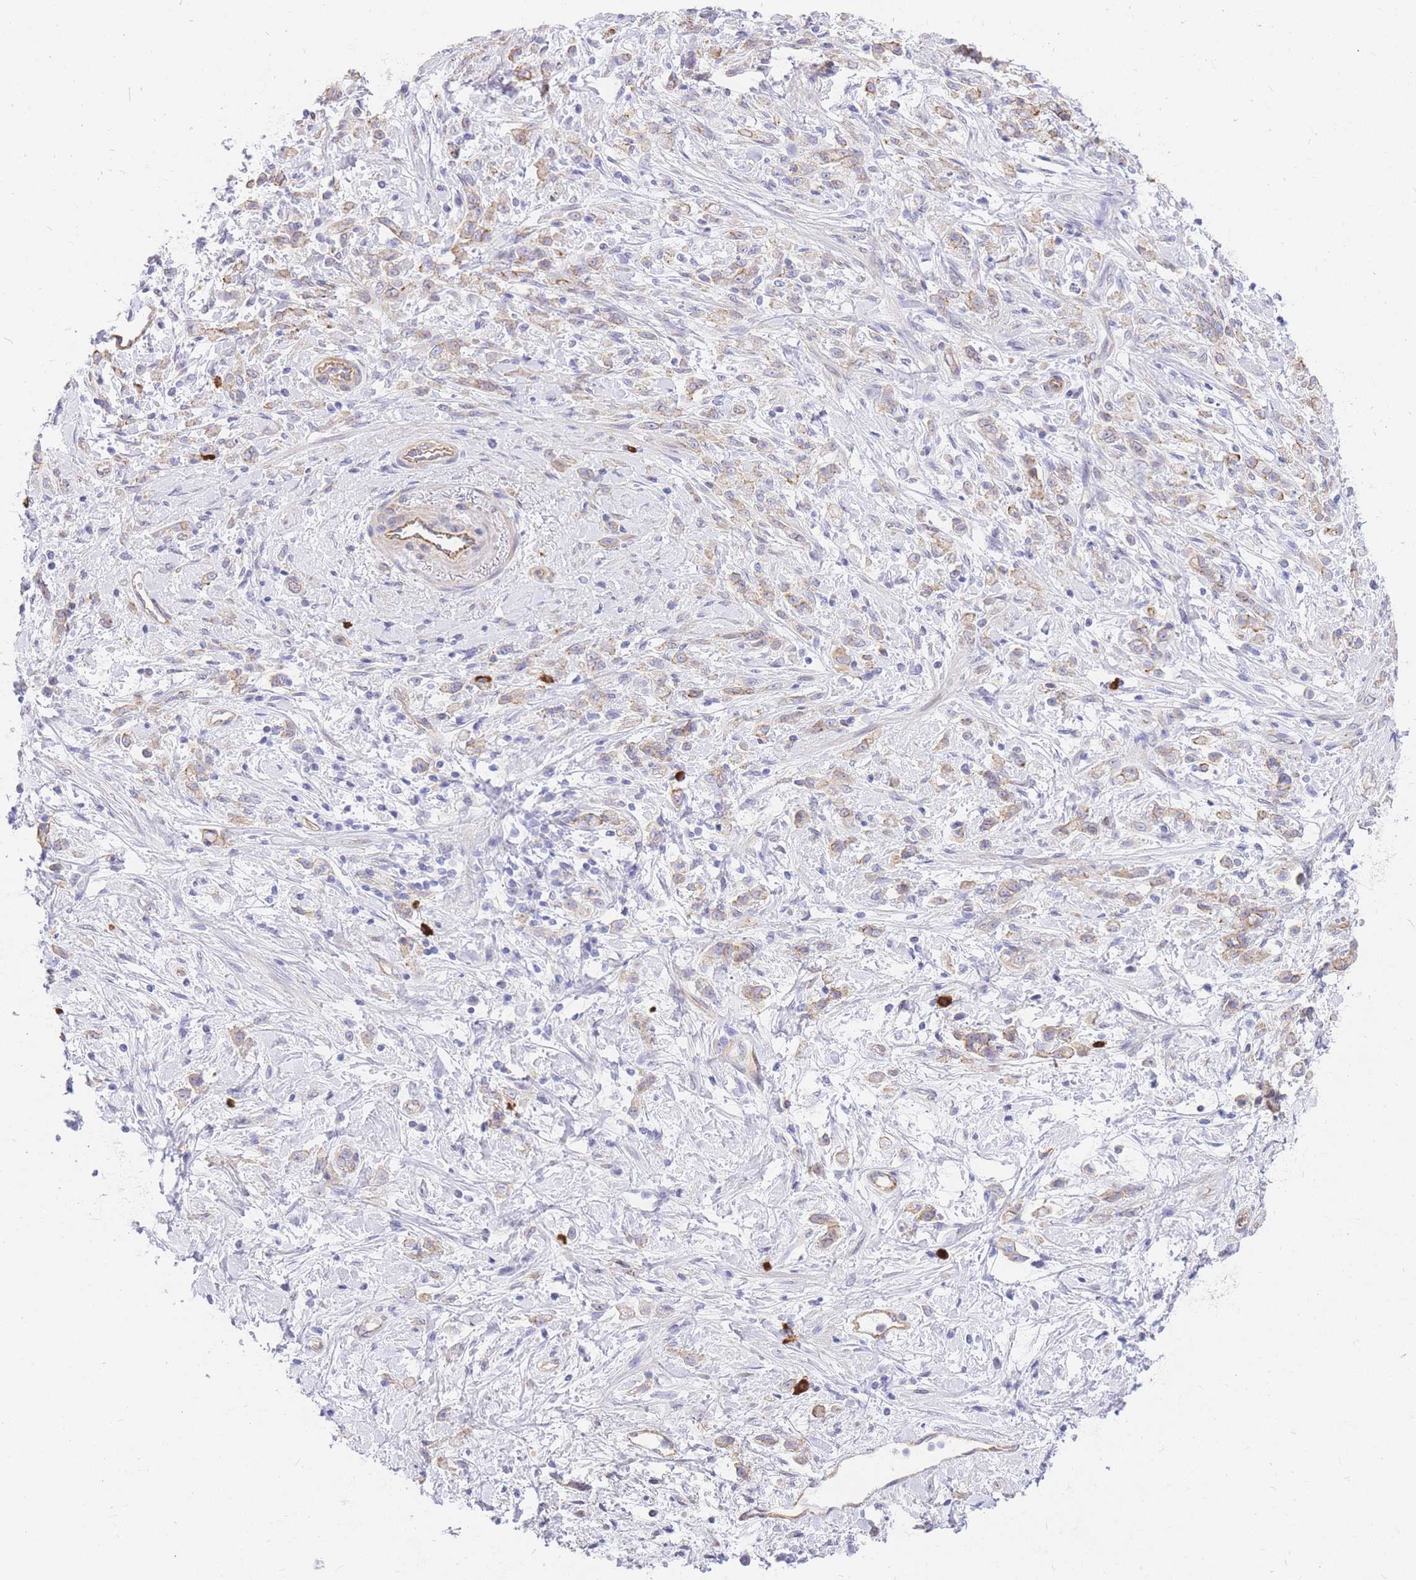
{"staining": {"intensity": "negative", "quantity": "none", "location": "none"}, "tissue": "stomach cancer", "cell_type": "Tumor cells", "image_type": "cancer", "snomed": [{"axis": "morphology", "description": "Adenocarcinoma, NOS"}, {"axis": "topography", "description": "Stomach"}], "caption": "Human stomach adenocarcinoma stained for a protein using immunohistochemistry exhibits no expression in tumor cells.", "gene": "SRSF12", "patient": {"sex": "female", "age": 60}}